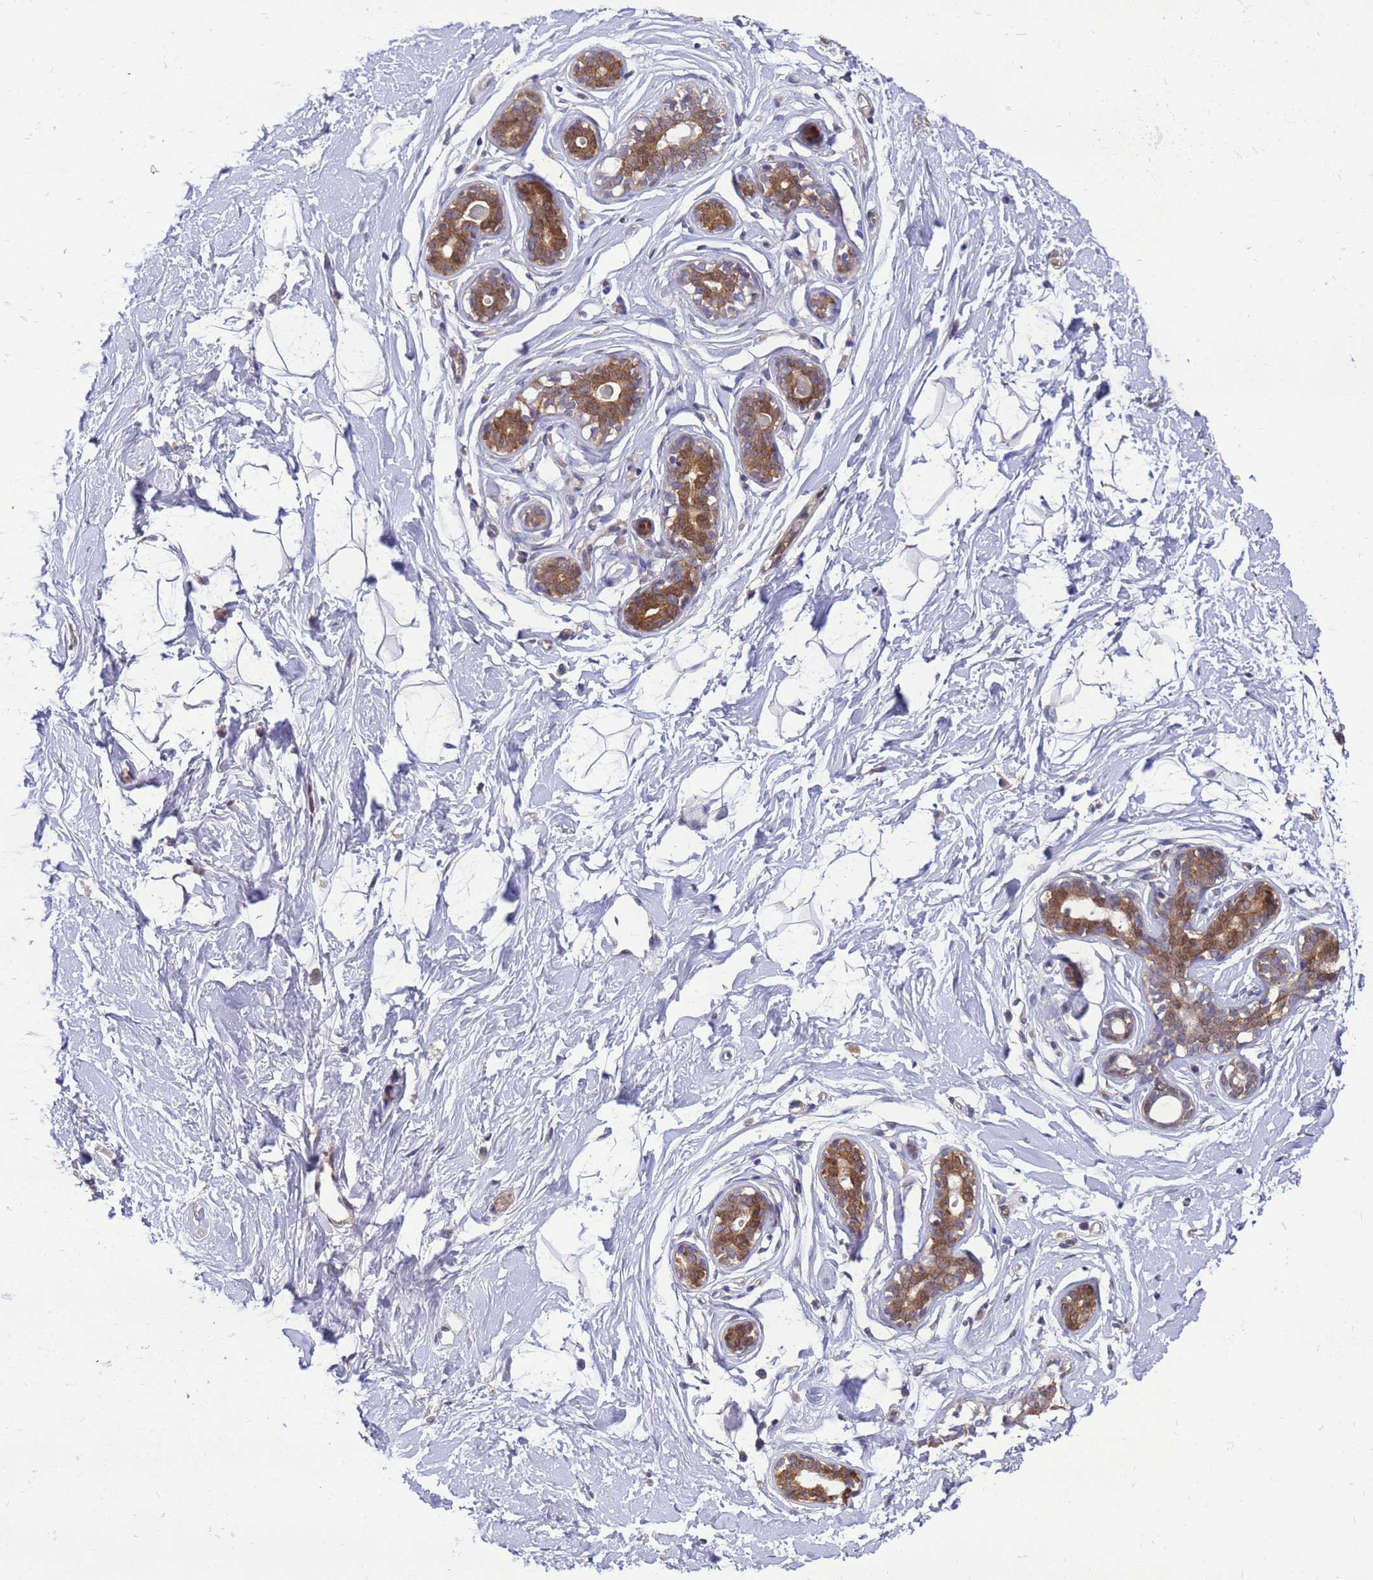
{"staining": {"intensity": "negative", "quantity": "none", "location": "none"}, "tissue": "breast", "cell_type": "Adipocytes", "image_type": "normal", "snomed": [{"axis": "morphology", "description": "Normal tissue, NOS"}, {"axis": "morphology", "description": "Adenoma, NOS"}, {"axis": "topography", "description": "Breast"}], "caption": "Photomicrograph shows no protein staining in adipocytes of unremarkable breast. The staining is performed using DAB brown chromogen with nuclei counter-stained in using hematoxylin.", "gene": "EIF4EBP3", "patient": {"sex": "female", "age": 23}}